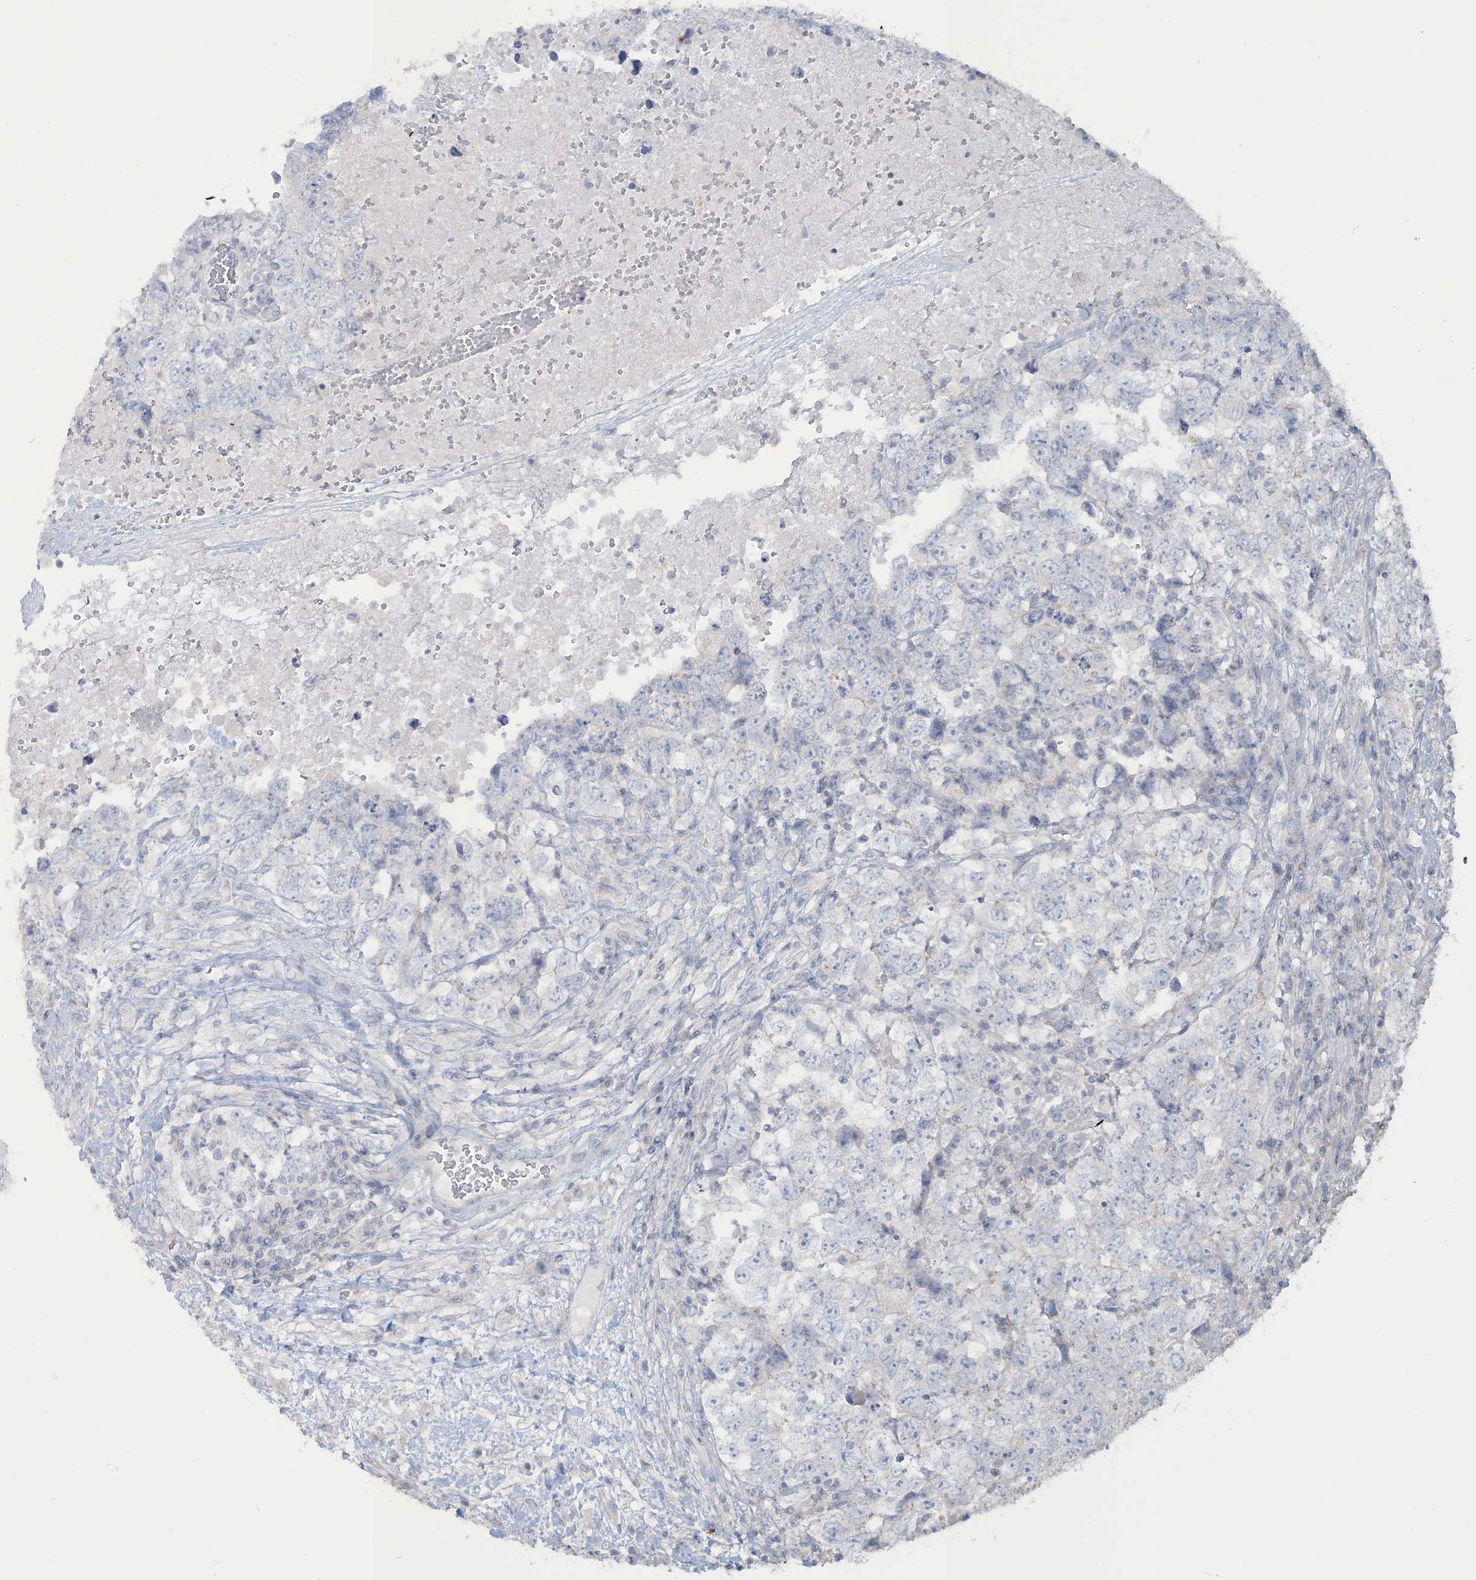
{"staining": {"intensity": "negative", "quantity": "none", "location": "none"}, "tissue": "testis cancer", "cell_type": "Tumor cells", "image_type": "cancer", "snomed": [{"axis": "morphology", "description": "Carcinoma, Embryonal, NOS"}, {"axis": "topography", "description": "Testis"}], "caption": "This is a histopathology image of immunohistochemistry (IHC) staining of testis cancer (embryonal carcinoma), which shows no positivity in tumor cells. Brightfield microscopy of immunohistochemistry (IHC) stained with DAB (brown) and hematoxylin (blue), captured at high magnification.", "gene": "NPHS2", "patient": {"sex": "male", "age": 37}}